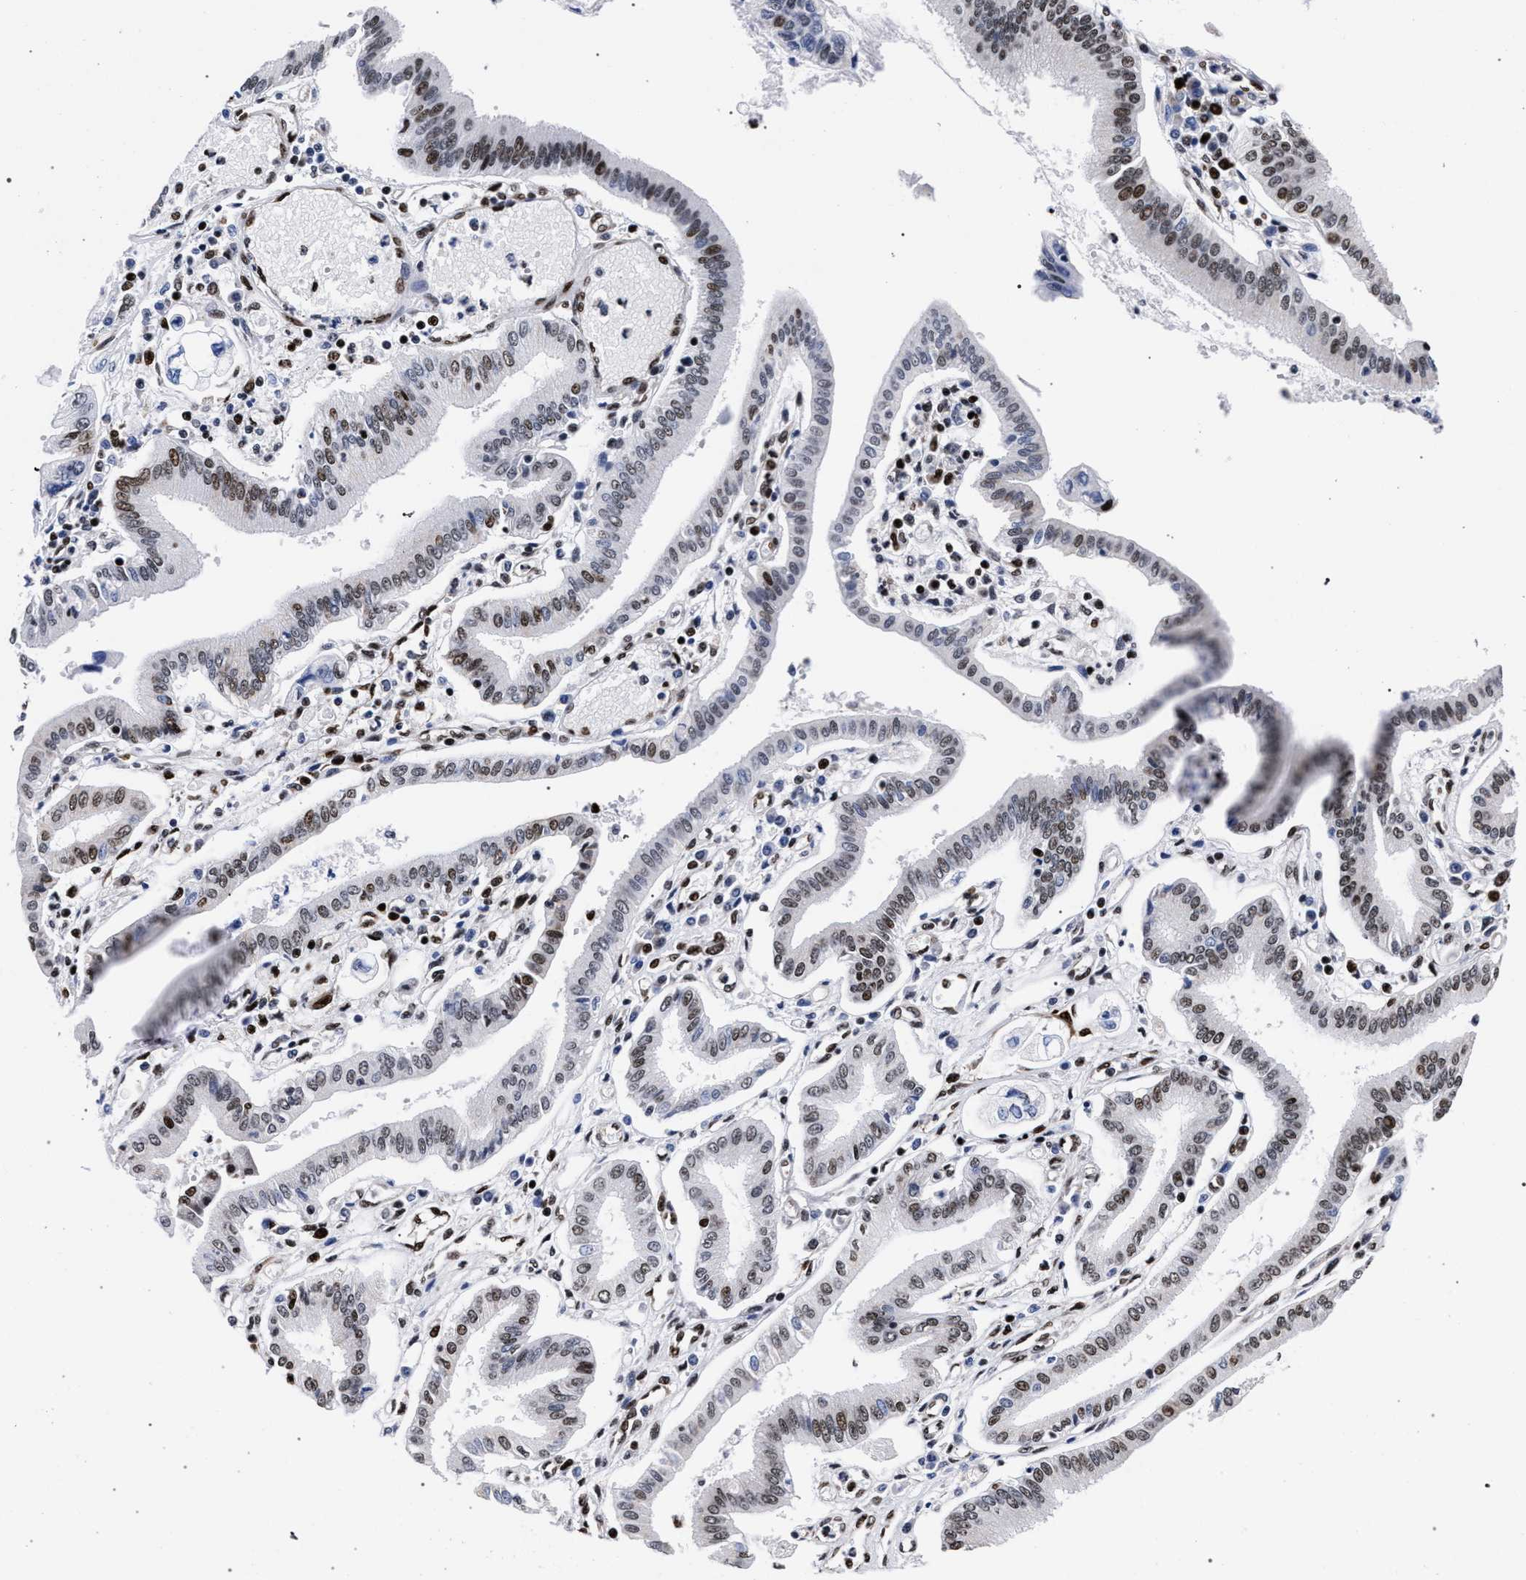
{"staining": {"intensity": "strong", "quantity": "25%-75%", "location": "nuclear"}, "tissue": "pancreatic cancer", "cell_type": "Tumor cells", "image_type": "cancer", "snomed": [{"axis": "morphology", "description": "Adenocarcinoma, NOS"}, {"axis": "topography", "description": "Pancreas"}], "caption": "The immunohistochemical stain shows strong nuclear positivity in tumor cells of pancreatic cancer tissue. (IHC, brightfield microscopy, high magnification).", "gene": "HNRNPA1", "patient": {"sex": "male", "age": 56}}